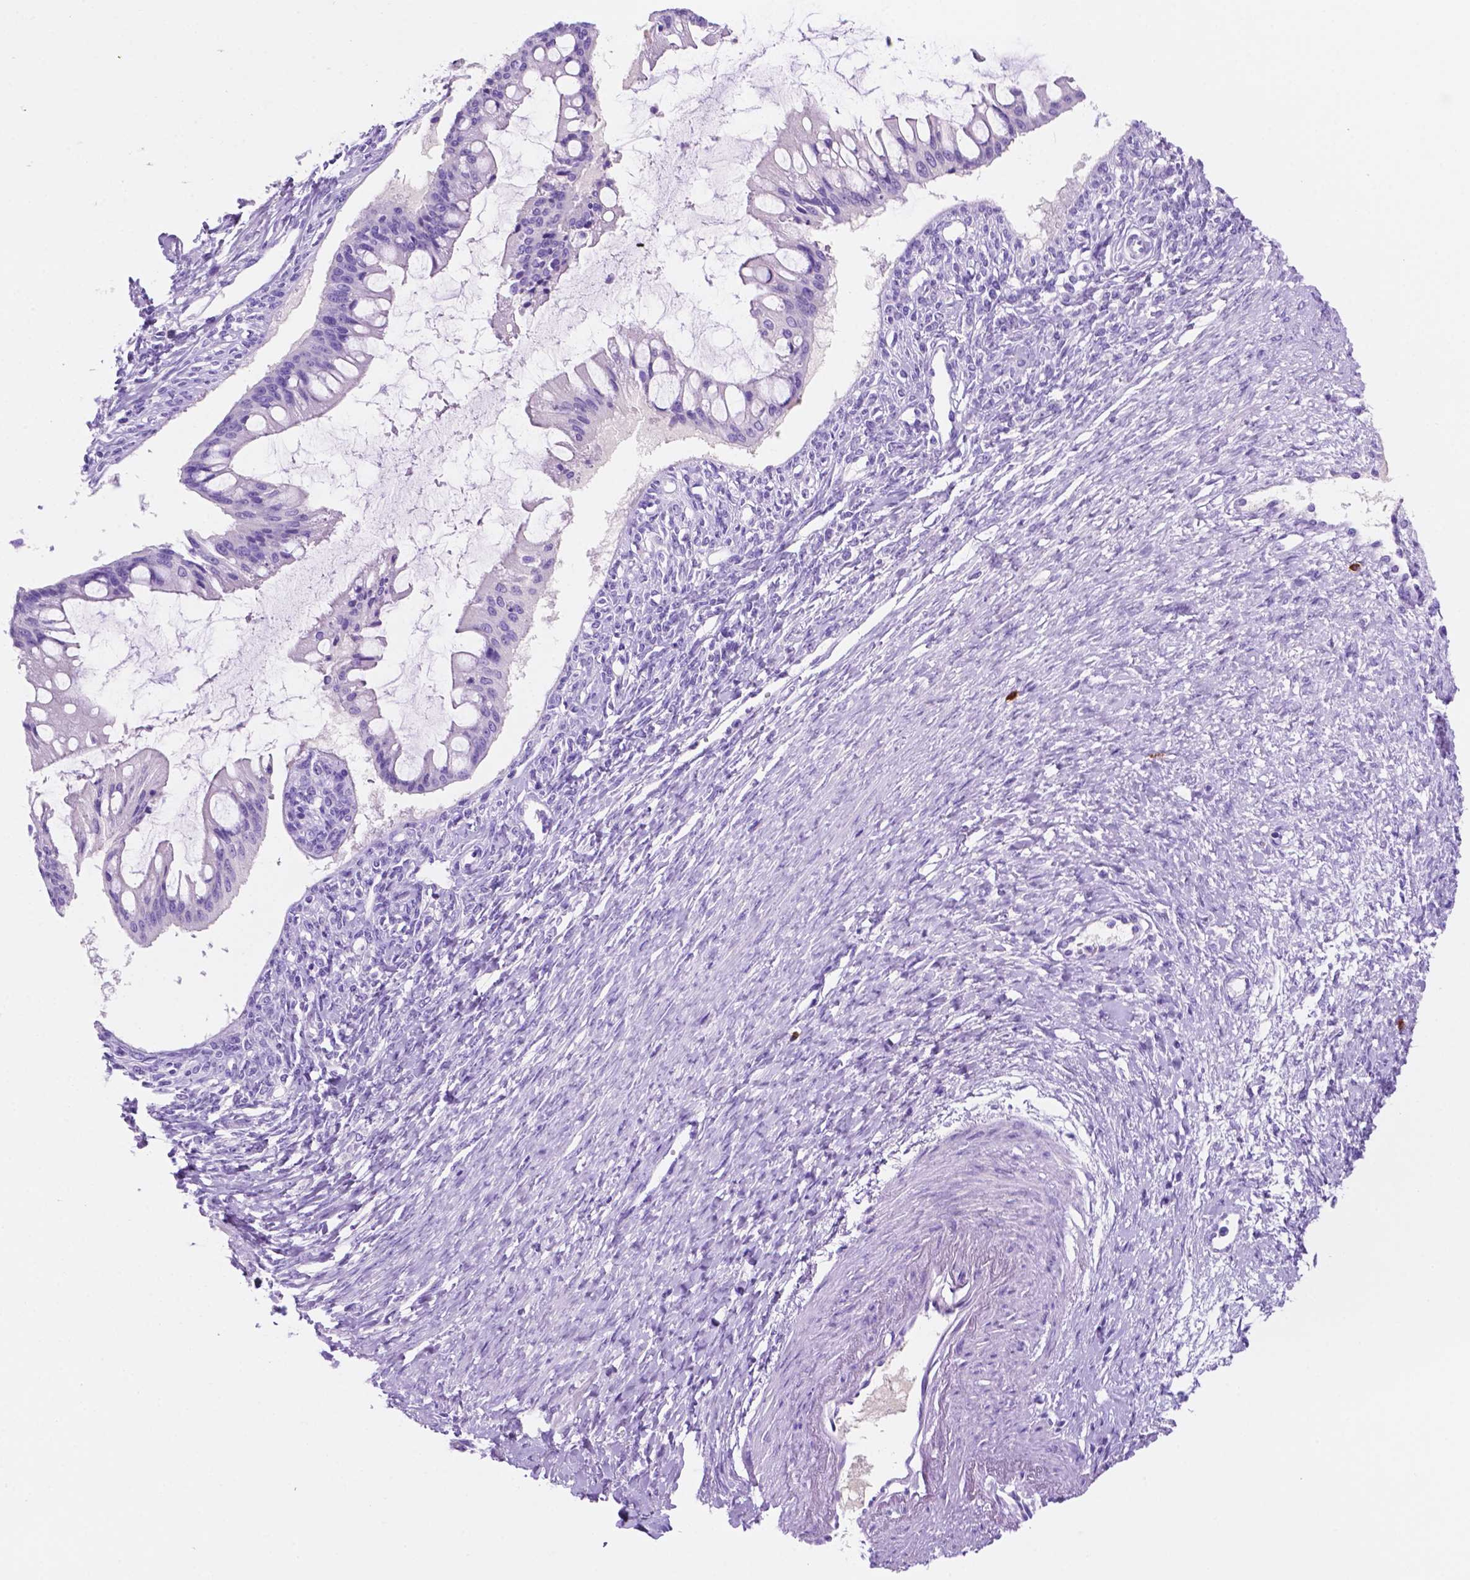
{"staining": {"intensity": "negative", "quantity": "none", "location": "none"}, "tissue": "ovarian cancer", "cell_type": "Tumor cells", "image_type": "cancer", "snomed": [{"axis": "morphology", "description": "Cystadenocarcinoma, mucinous, NOS"}, {"axis": "topography", "description": "Ovary"}], "caption": "Tumor cells show no significant staining in mucinous cystadenocarcinoma (ovarian). Nuclei are stained in blue.", "gene": "FOXB2", "patient": {"sex": "female", "age": 73}}